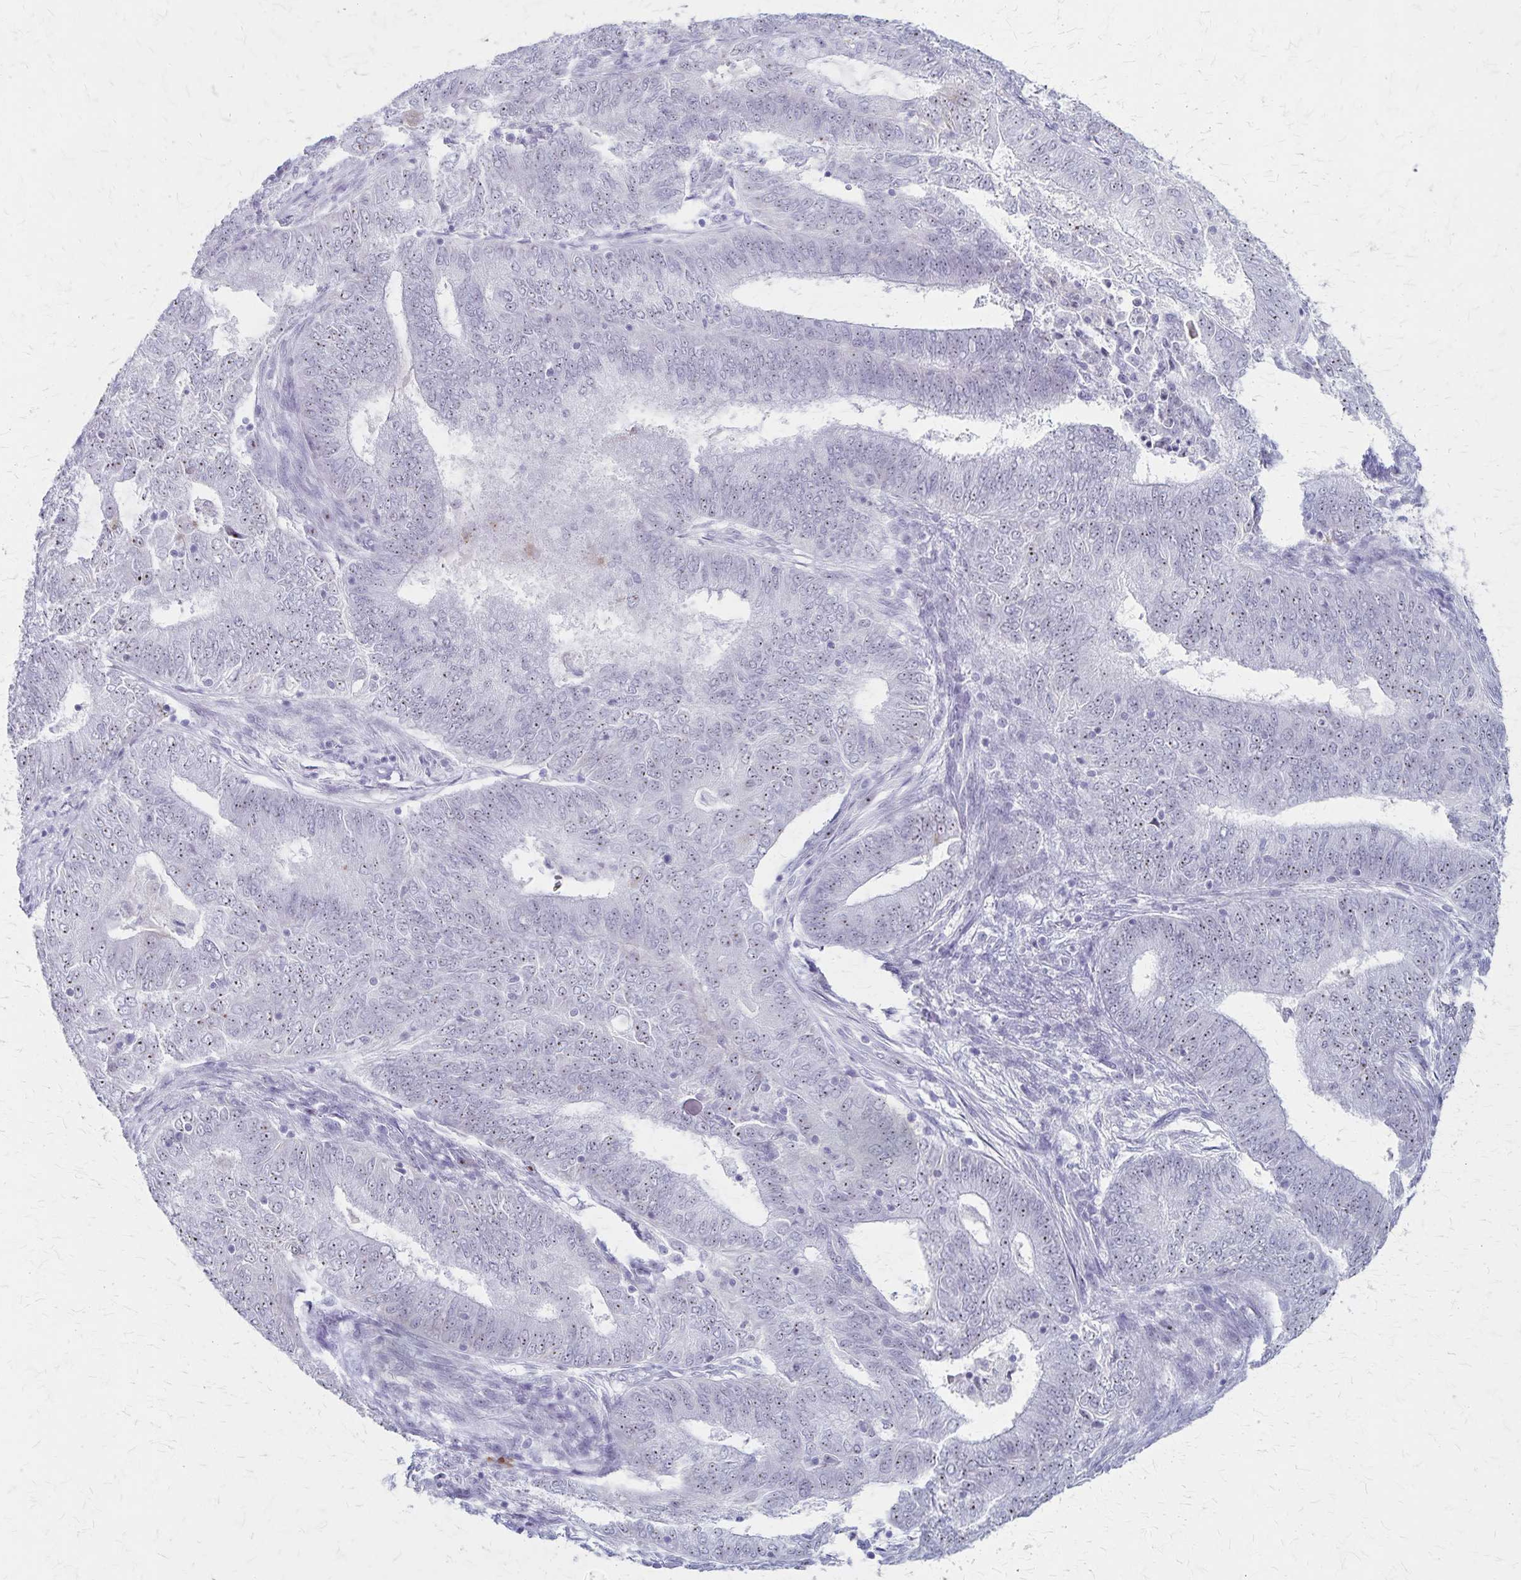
{"staining": {"intensity": "weak", "quantity": "<25%", "location": "nuclear"}, "tissue": "endometrial cancer", "cell_type": "Tumor cells", "image_type": "cancer", "snomed": [{"axis": "morphology", "description": "Adenocarcinoma, NOS"}, {"axis": "topography", "description": "Endometrium"}], "caption": "Adenocarcinoma (endometrial) stained for a protein using immunohistochemistry (IHC) shows no positivity tumor cells.", "gene": "DLK2", "patient": {"sex": "female", "age": 62}}